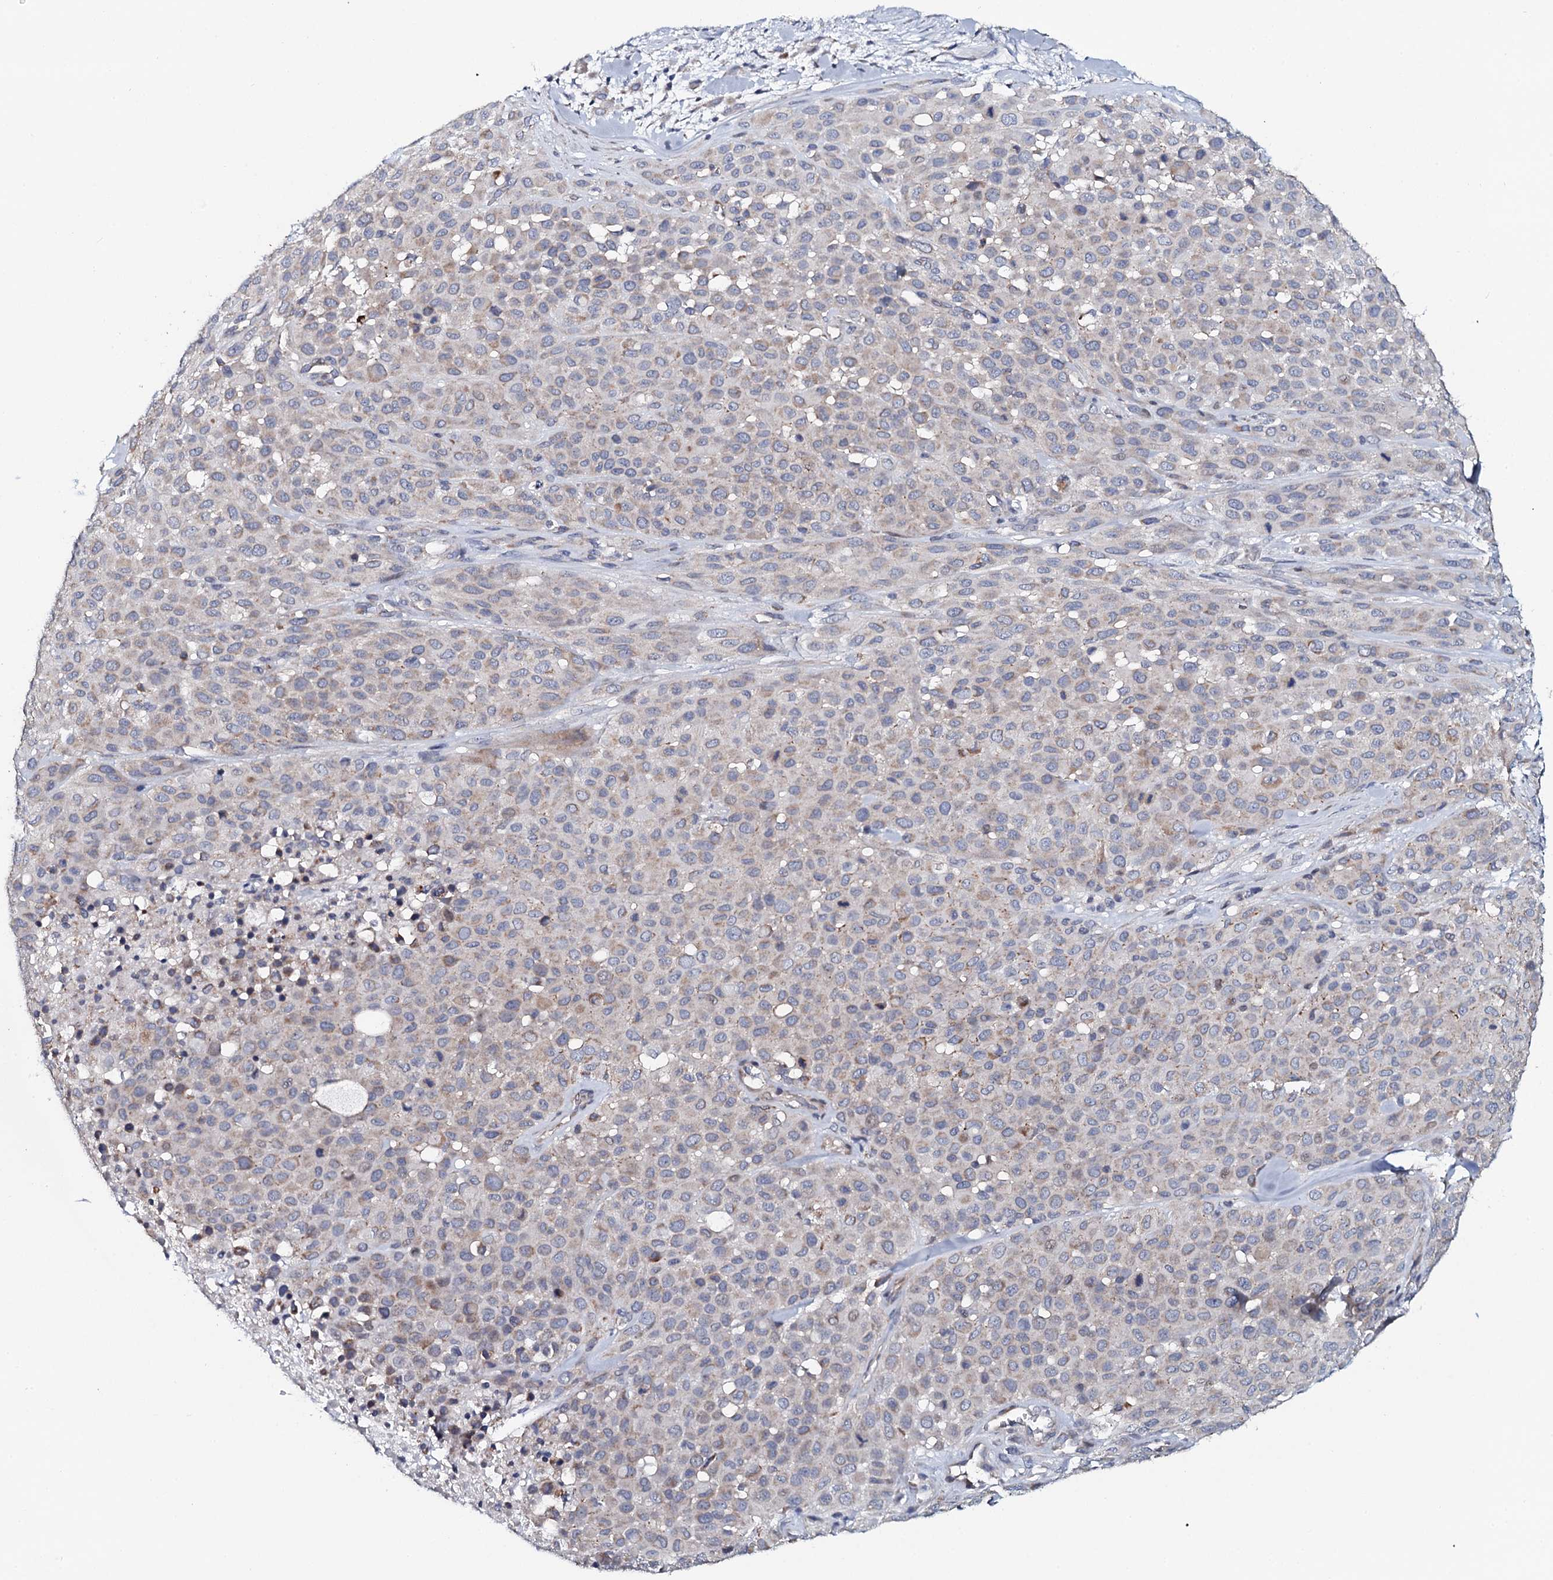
{"staining": {"intensity": "weak", "quantity": "<25%", "location": "cytoplasmic/membranous"}, "tissue": "melanoma", "cell_type": "Tumor cells", "image_type": "cancer", "snomed": [{"axis": "morphology", "description": "Malignant melanoma, Metastatic site"}, {"axis": "topography", "description": "Skin"}], "caption": "The histopathology image displays no staining of tumor cells in melanoma.", "gene": "KCTD4", "patient": {"sex": "female", "age": 81}}